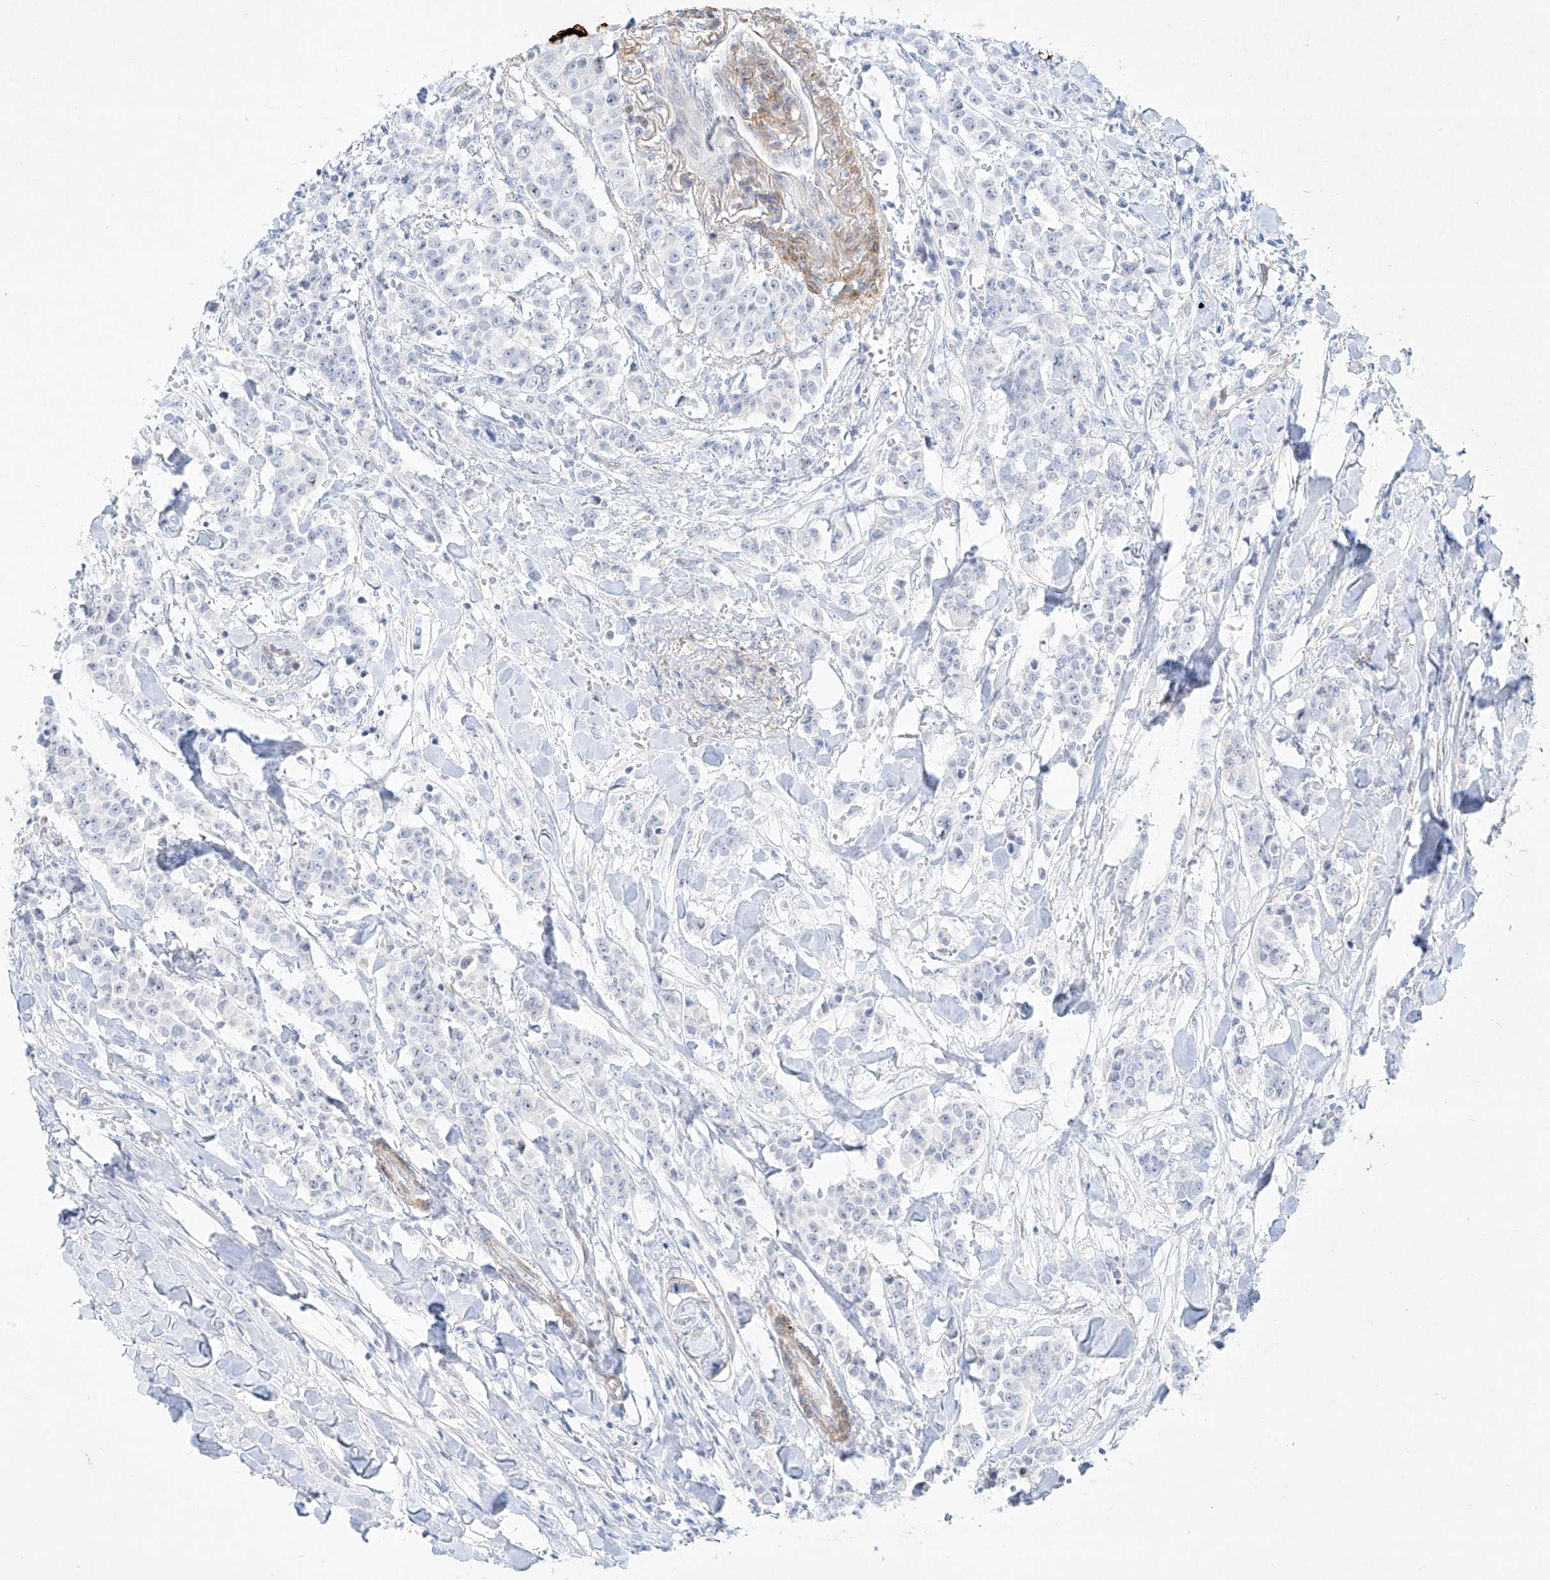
{"staining": {"intensity": "negative", "quantity": "none", "location": "none"}, "tissue": "breast cancer", "cell_type": "Tumor cells", "image_type": "cancer", "snomed": [{"axis": "morphology", "description": "Duct carcinoma"}, {"axis": "topography", "description": "Breast"}], "caption": "An immunohistochemistry (IHC) image of breast infiltrating ductal carcinoma is shown. There is no staining in tumor cells of breast infiltrating ductal carcinoma.", "gene": "REEP2", "patient": {"sex": "female", "age": 40}}